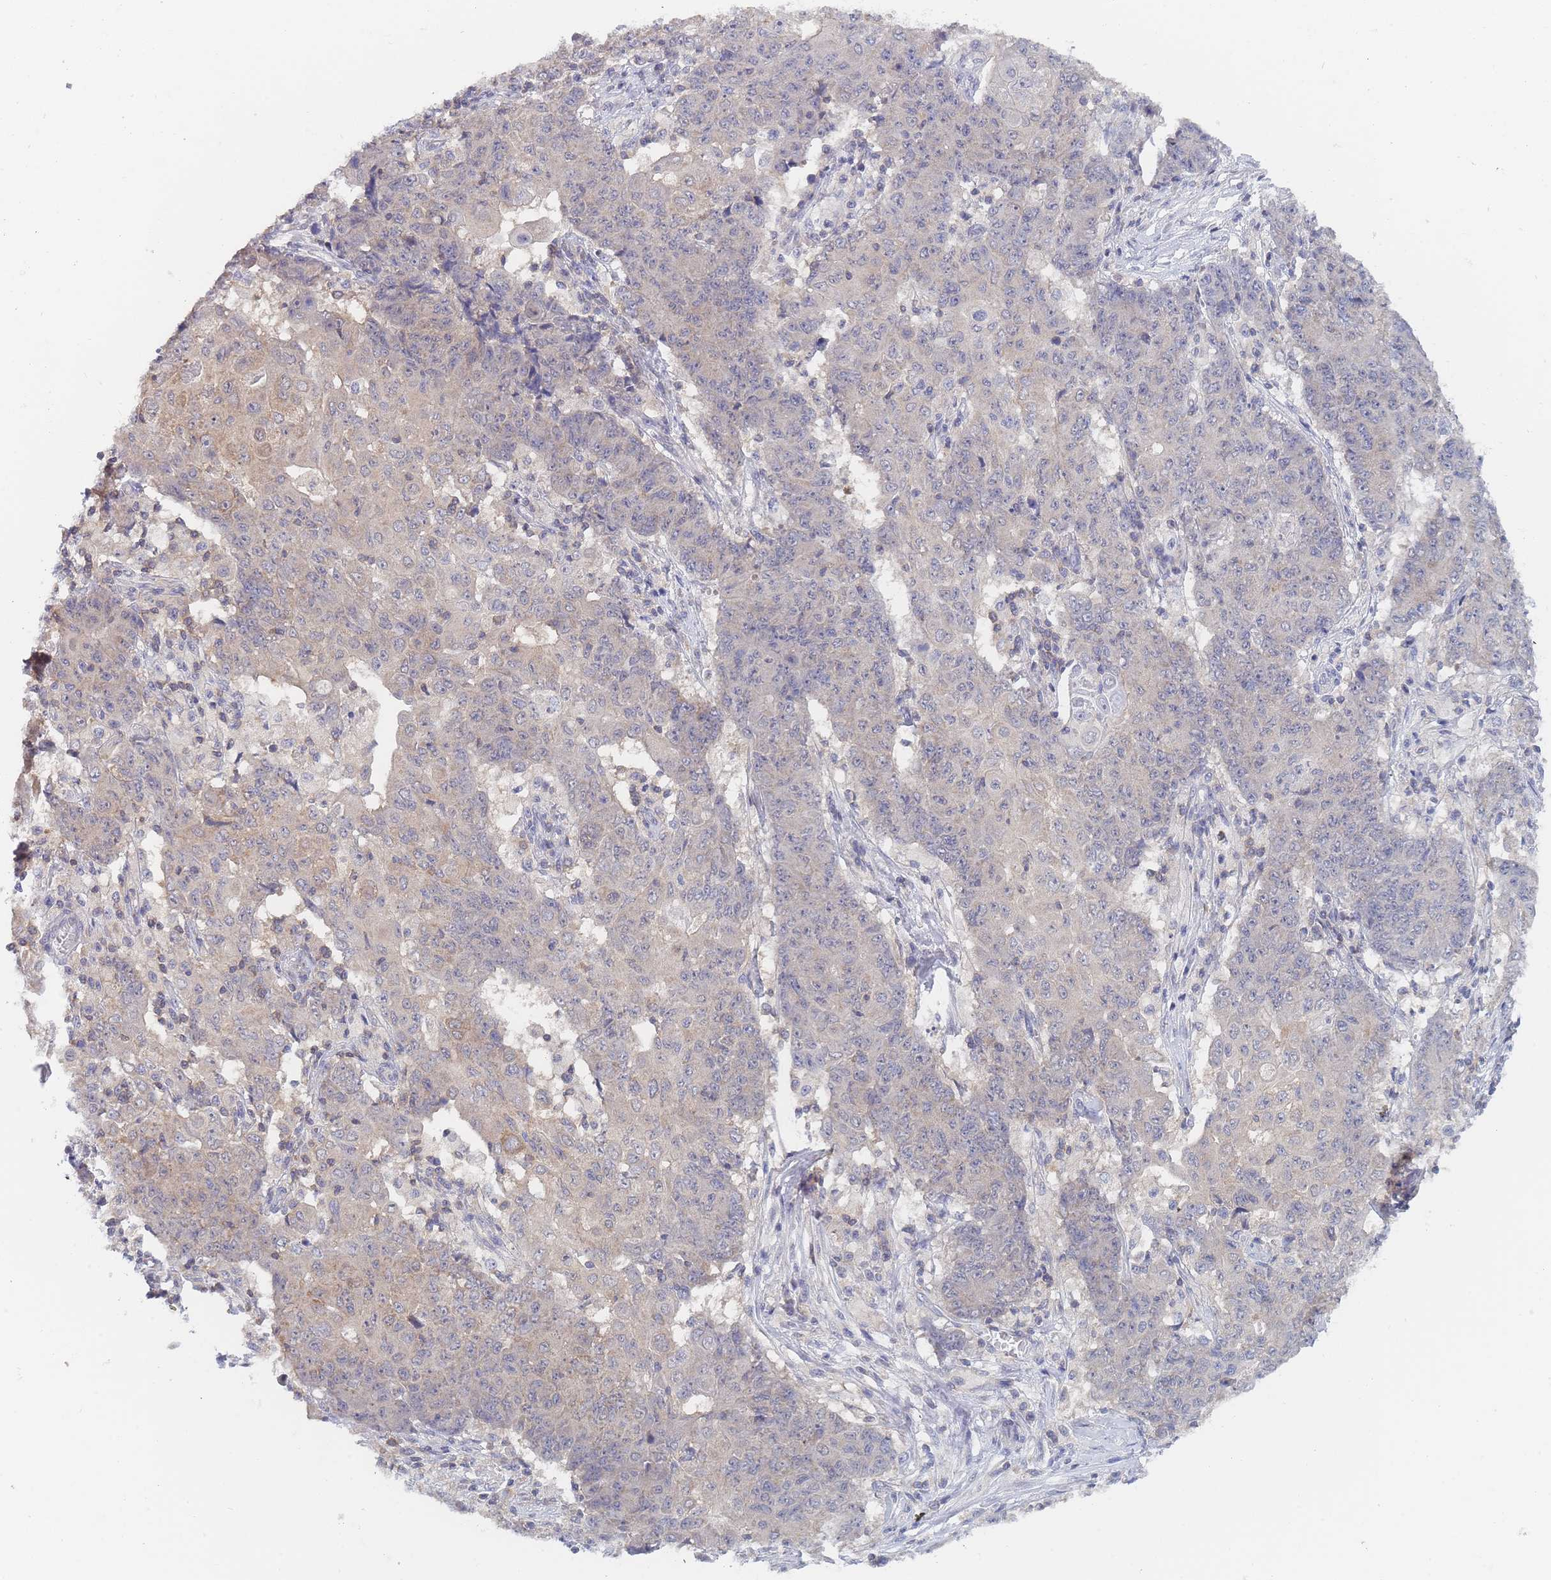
{"staining": {"intensity": "weak", "quantity": "25%-75%", "location": "cytoplasmic/membranous"}, "tissue": "ovarian cancer", "cell_type": "Tumor cells", "image_type": "cancer", "snomed": [{"axis": "morphology", "description": "Carcinoma, endometroid"}, {"axis": "topography", "description": "Ovary"}], "caption": "A low amount of weak cytoplasmic/membranous positivity is seen in about 25%-75% of tumor cells in endometroid carcinoma (ovarian) tissue. The protein of interest is stained brown, and the nuclei are stained in blue (DAB (3,3'-diaminobenzidine) IHC with brightfield microscopy, high magnification).", "gene": "PPP6C", "patient": {"sex": "female", "age": 42}}